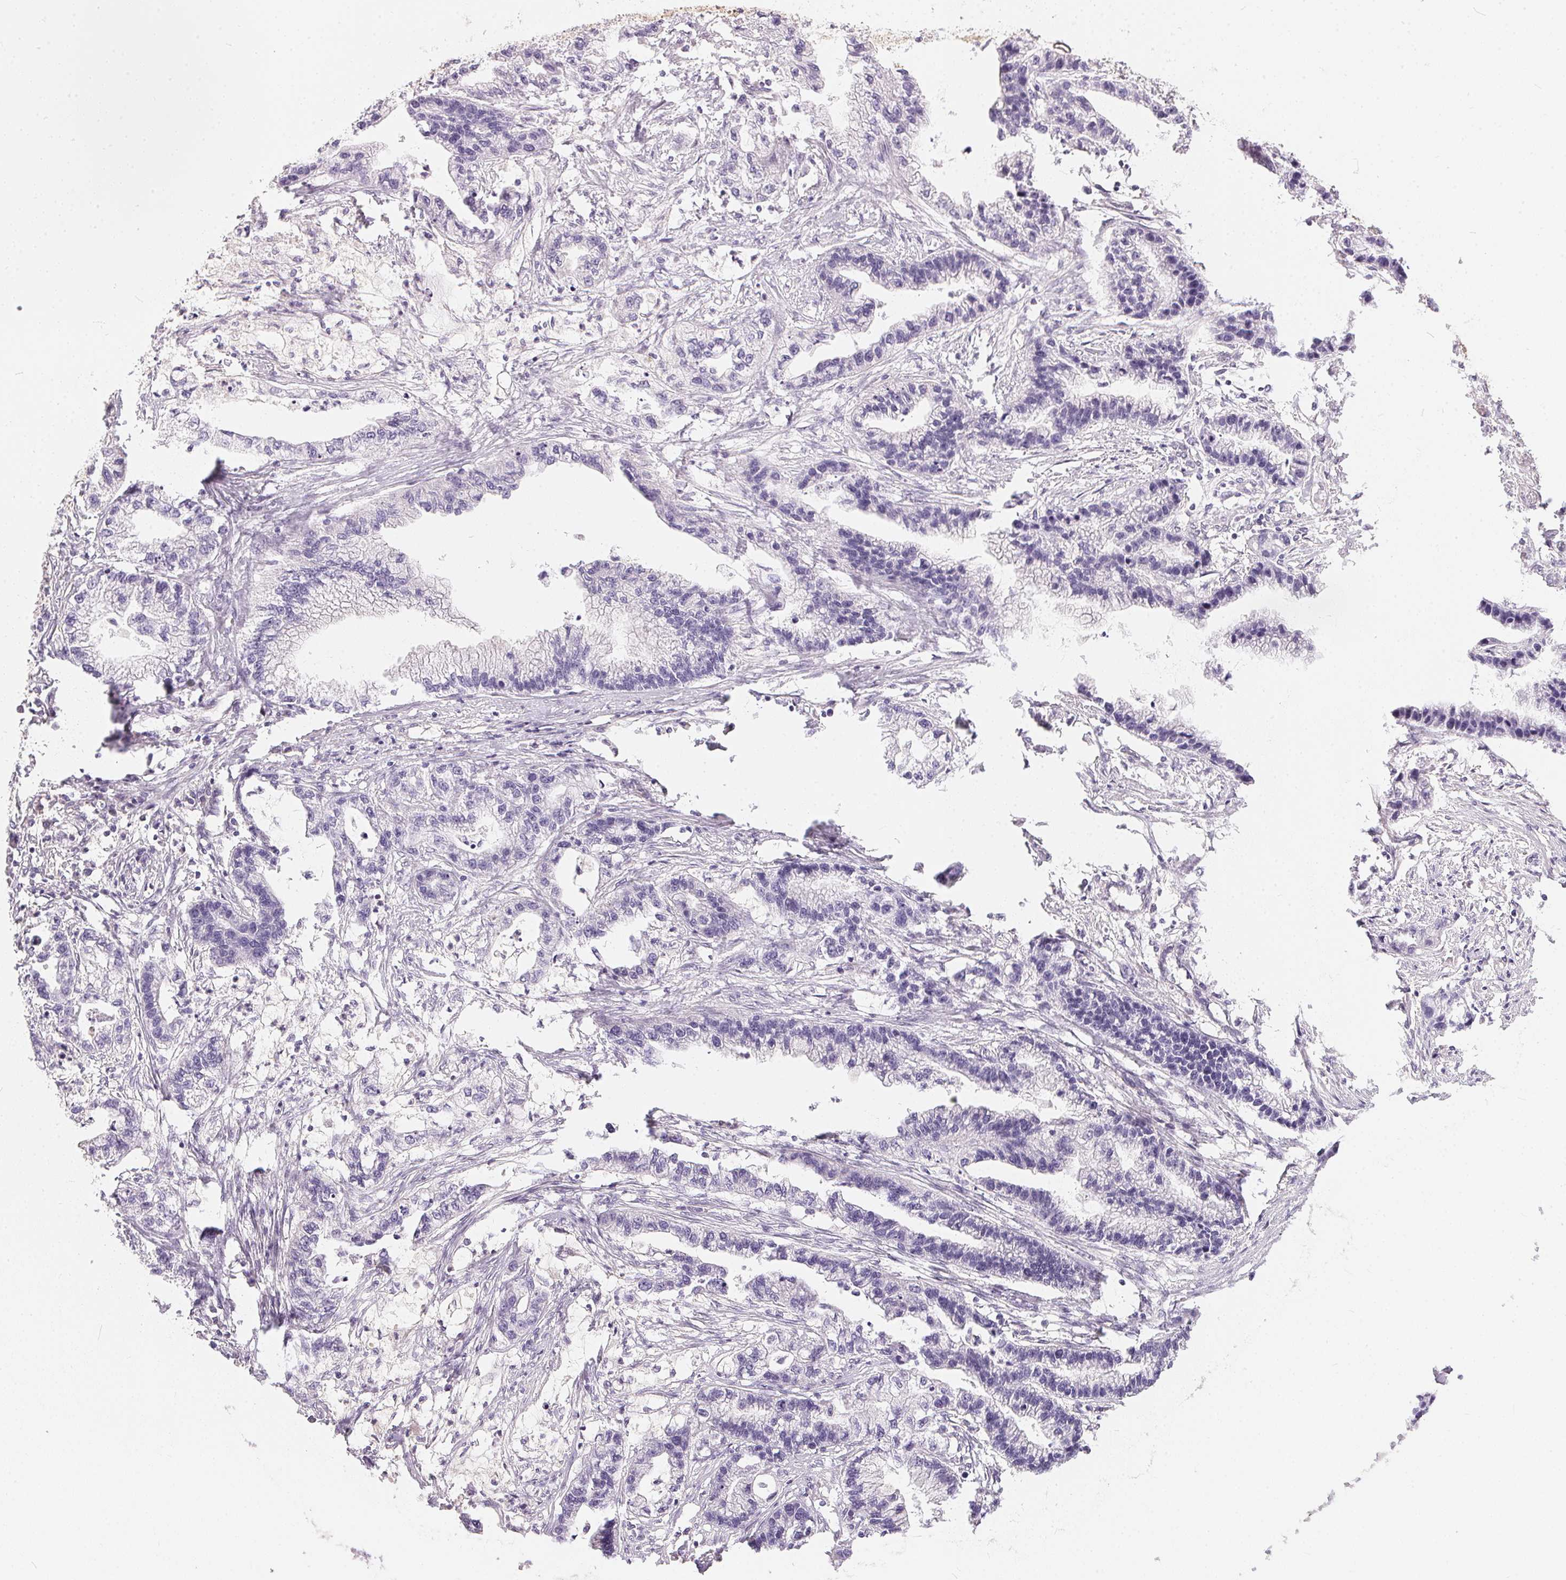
{"staining": {"intensity": "negative", "quantity": "none", "location": "none"}, "tissue": "stomach cancer", "cell_type": "Tumor cells", "image_type": "cancer", "snomed": [{"axis": "morphology", "description": "Adenocarcinoma, NOS"}, {"axis": "topography", "description": "Stomach"}], "caption": "This is a photomicrograph of immunohistochemistry (IHC) staining of stomach cancer, which shows no positivity in tumor cells.", "gene": "BLMH", "patient": {"sex": "male", "age": 83}}